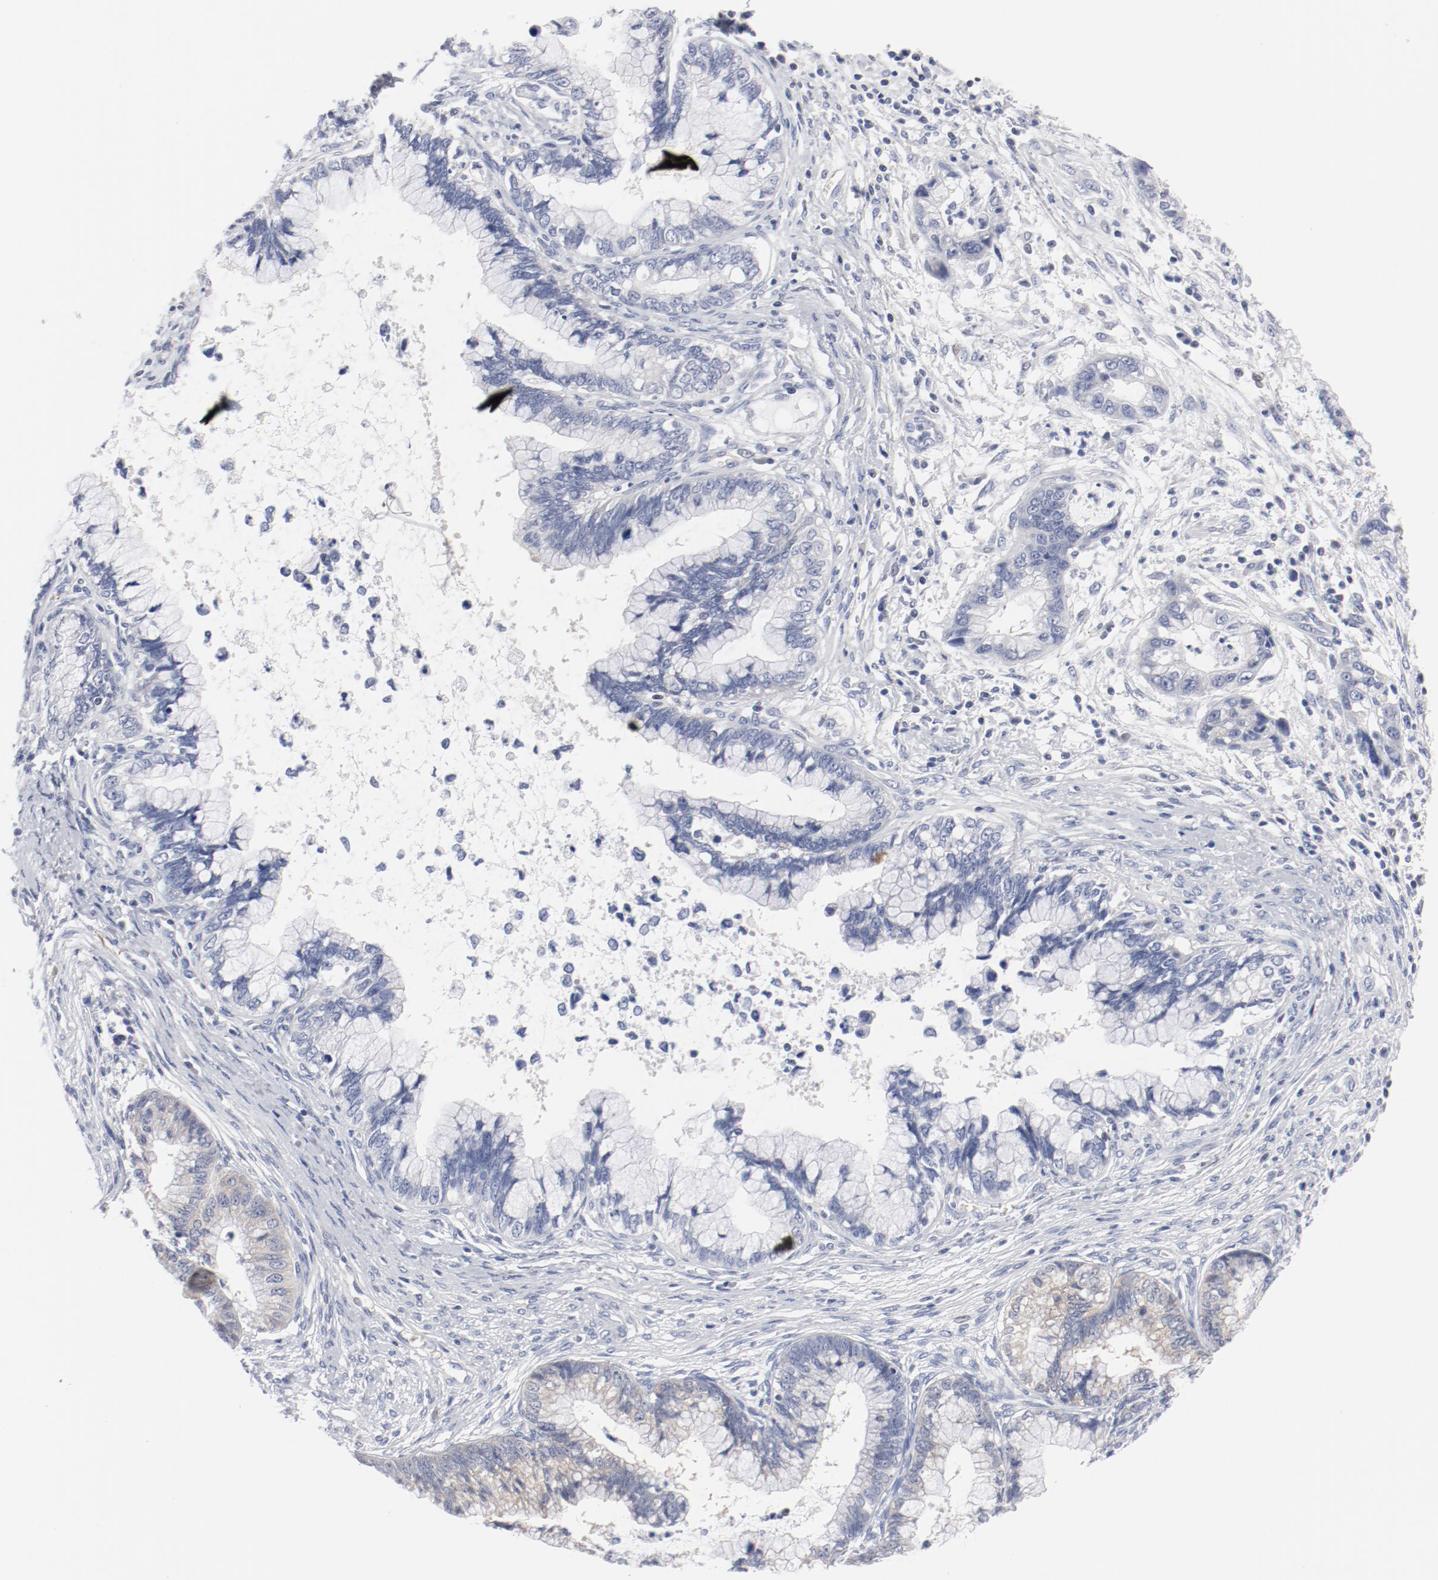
{"staining": {"intensity": "negative", "quantity": "none", "location": "none"}, "tissue": "cervical cancer", "cell_type": "Tumor cells", "image_type": "cancer", "snomed": [{"axis": "morphology", "description": "Adenocarcinoma, NOS"}, {"axis": "topography", "description": "Cervix"}], "caption": "Immunohistochemistry (IHC) micrograph of human cervical cancer (adenocarcinoma) stained for a protein (brown), which displays no staining in tumor cells.", "gene": "KCNK13", "patient": {"sex": "female", "age": 44}}